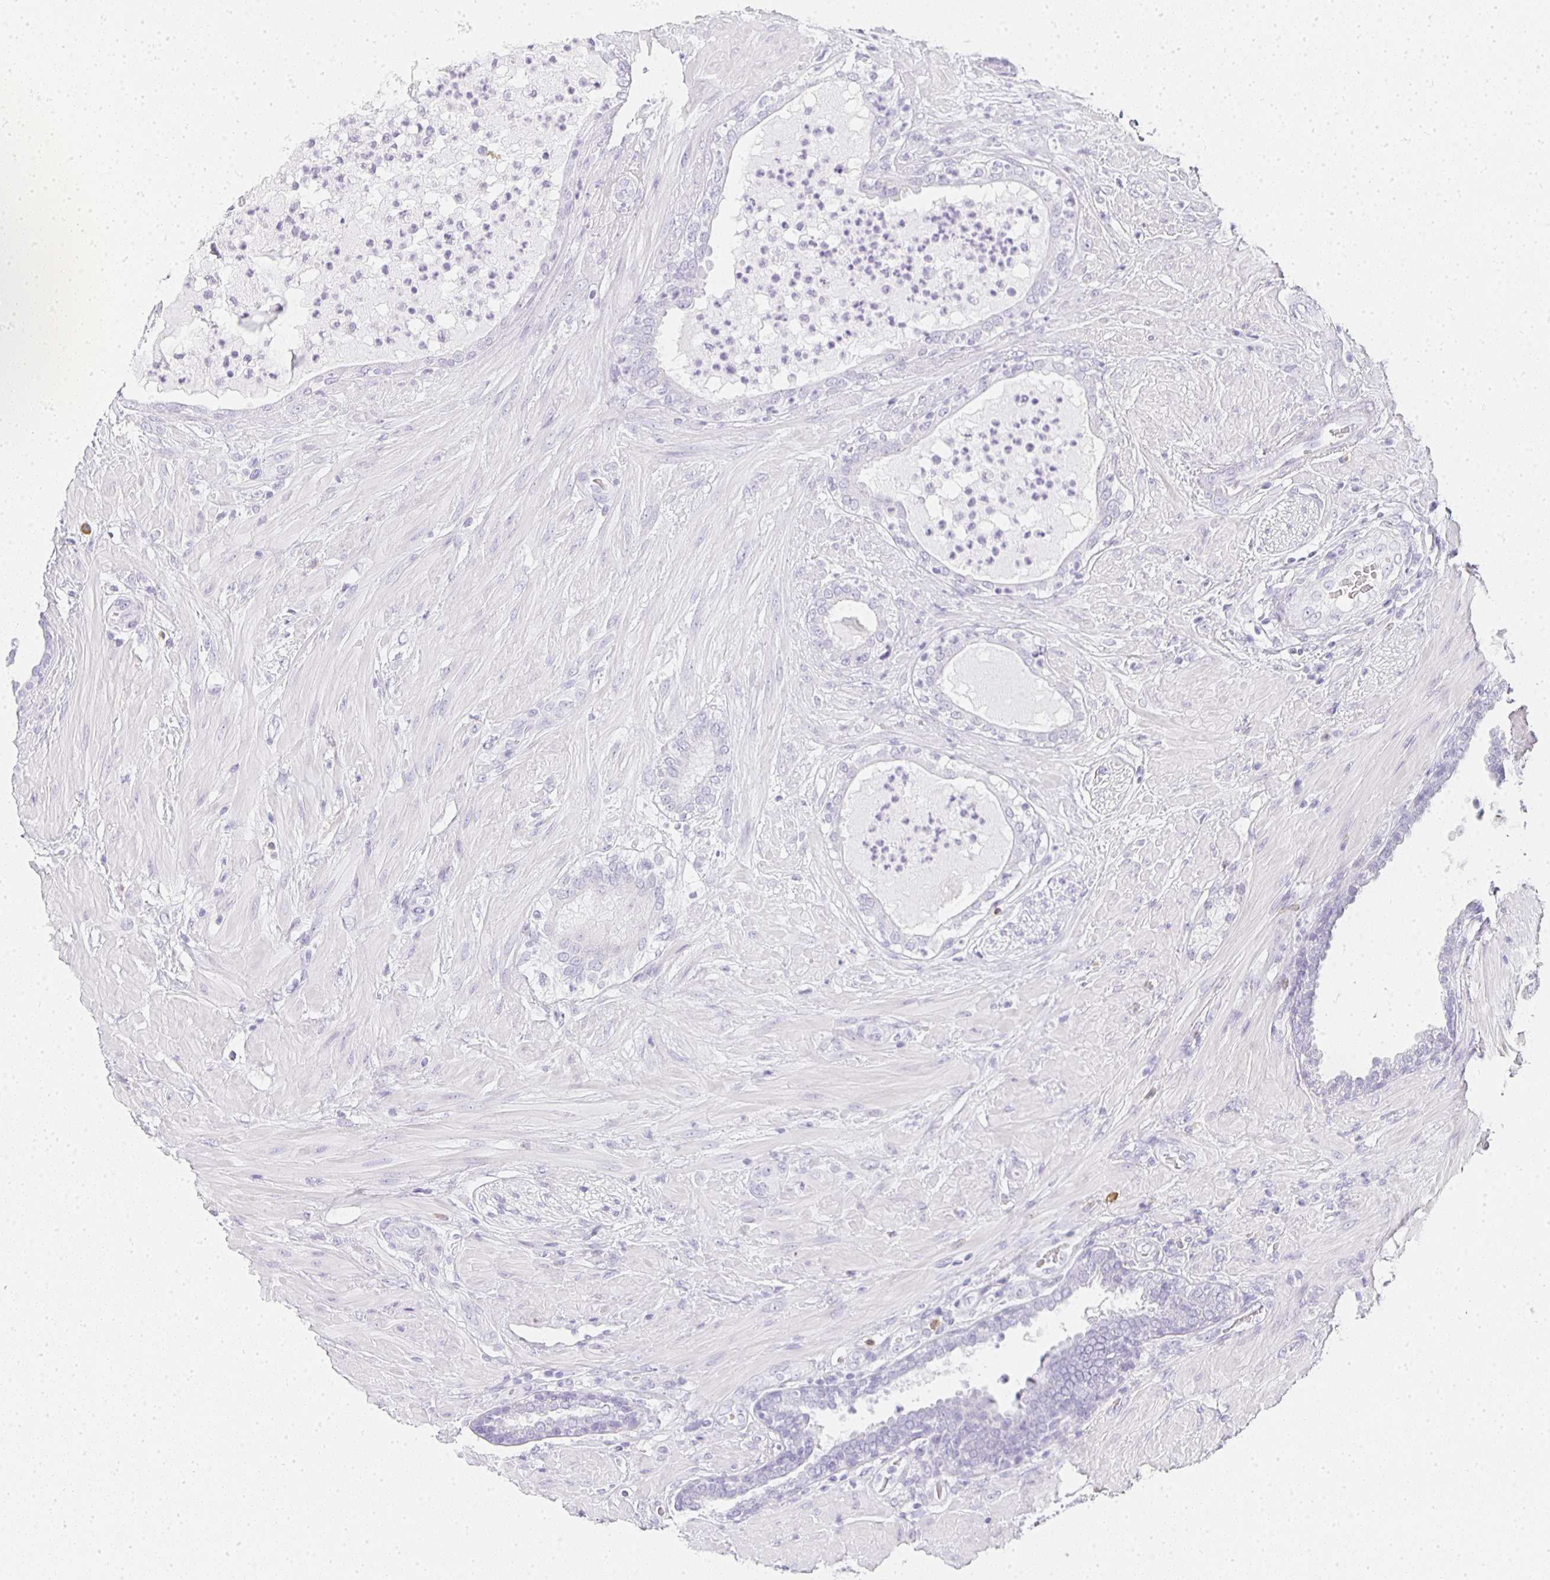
{"staining": {"intensity": "negative", "quantity": "none", "location": "none"}, "tissue": "prostate cancer", "cell_type": "Tumor cells", "image_type": "cancer", "snomed": [{"axis": "morphology", "description": "Adenocarcinoma, High grade"}, {"axis": "topography", "description": "Prostate"}], "caption": "Prostate high-grade adenocarcinoma was stained to show a protein in brown. There is no significant expression in tumor cells.", "gene": "TPSD1", "patient": {"sex": "male", "age": 62}}